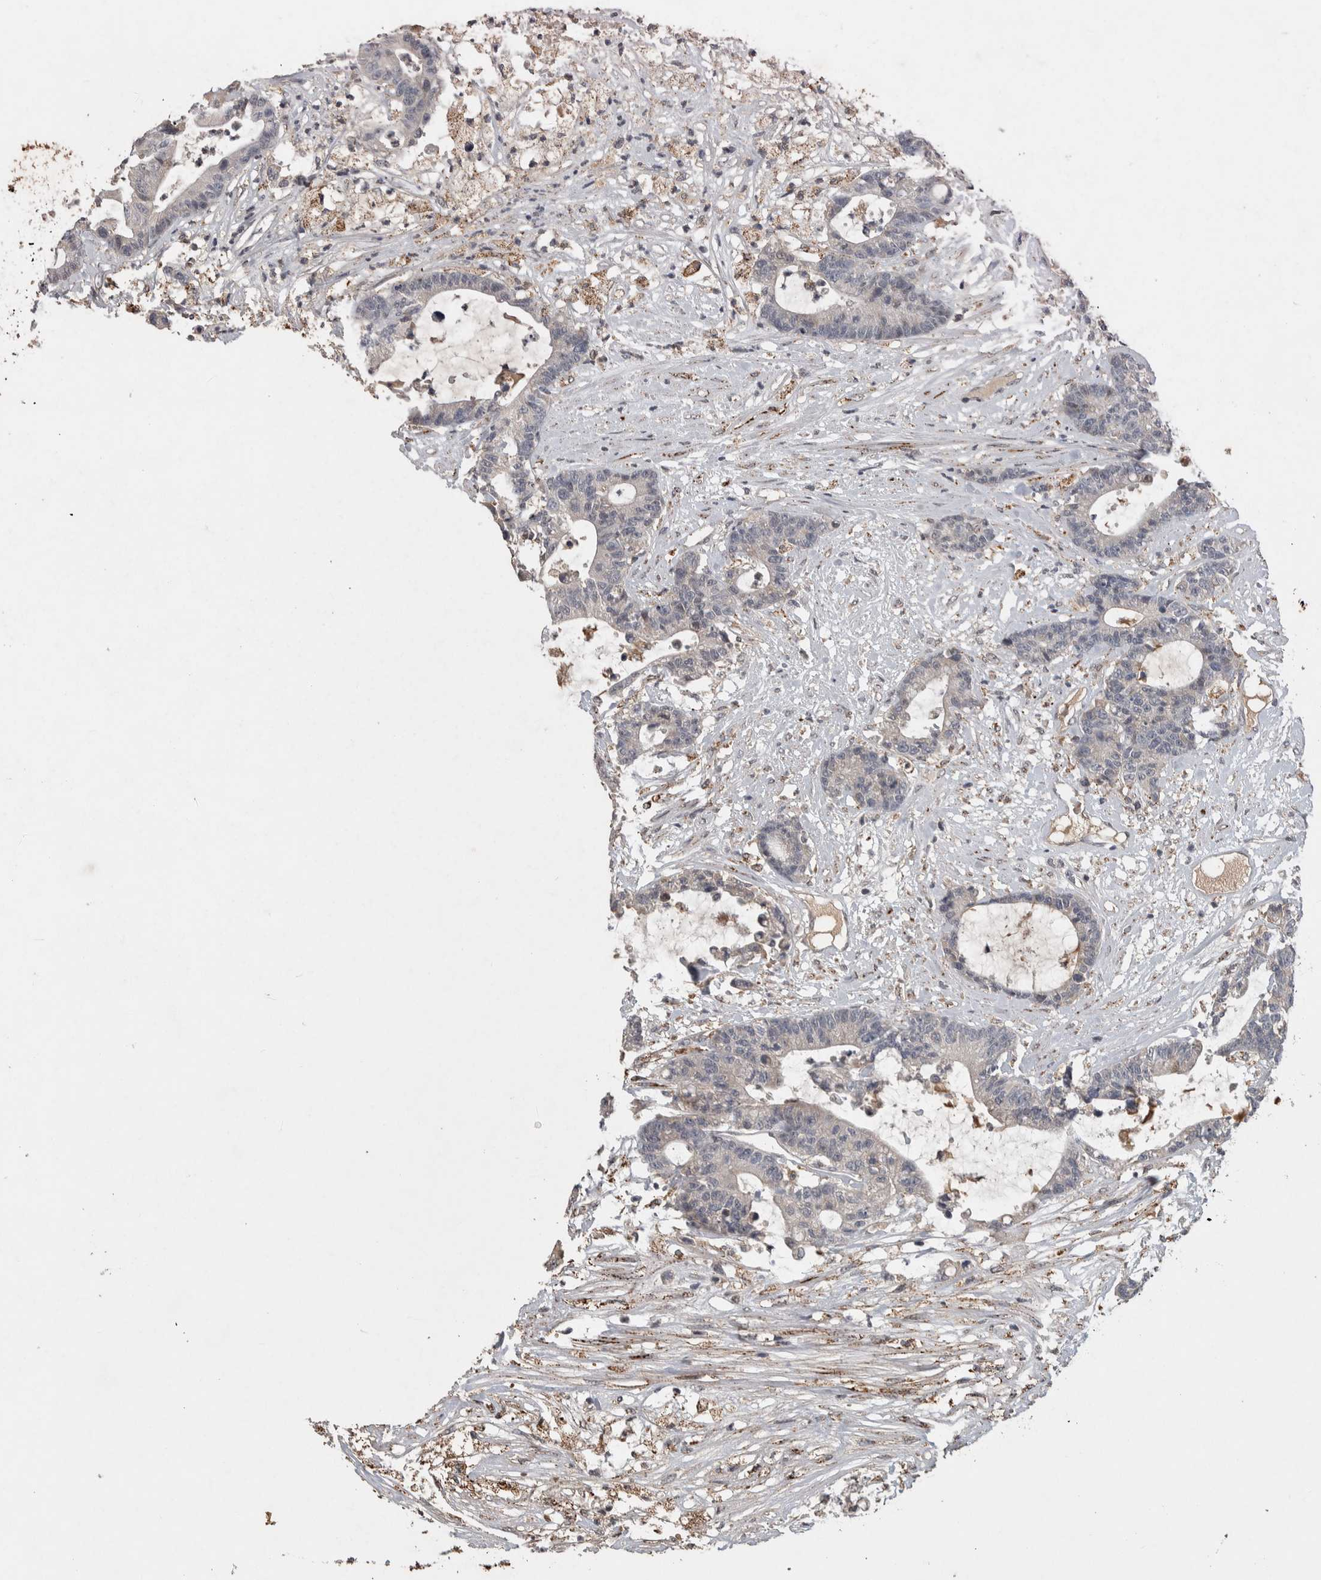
{"staining": {"intensity": "negative", "quantity": "none", "location": "none"}, "tissue": "colorectal cancer", "cell_type": "Tumor cells", "image_type": "cancer", "snomed": [{"axis": "morphology", "description": "Adenocarcinoma, NOS"}, {"axis": "topography", "description": "Colon"}], "caption": "A micrograph of human colorectal cancer (adenocarcinoma) is negative for staining in tumor cells.", "gene": "CHRM3", "patient": {"sex": "female", "age": 84}}